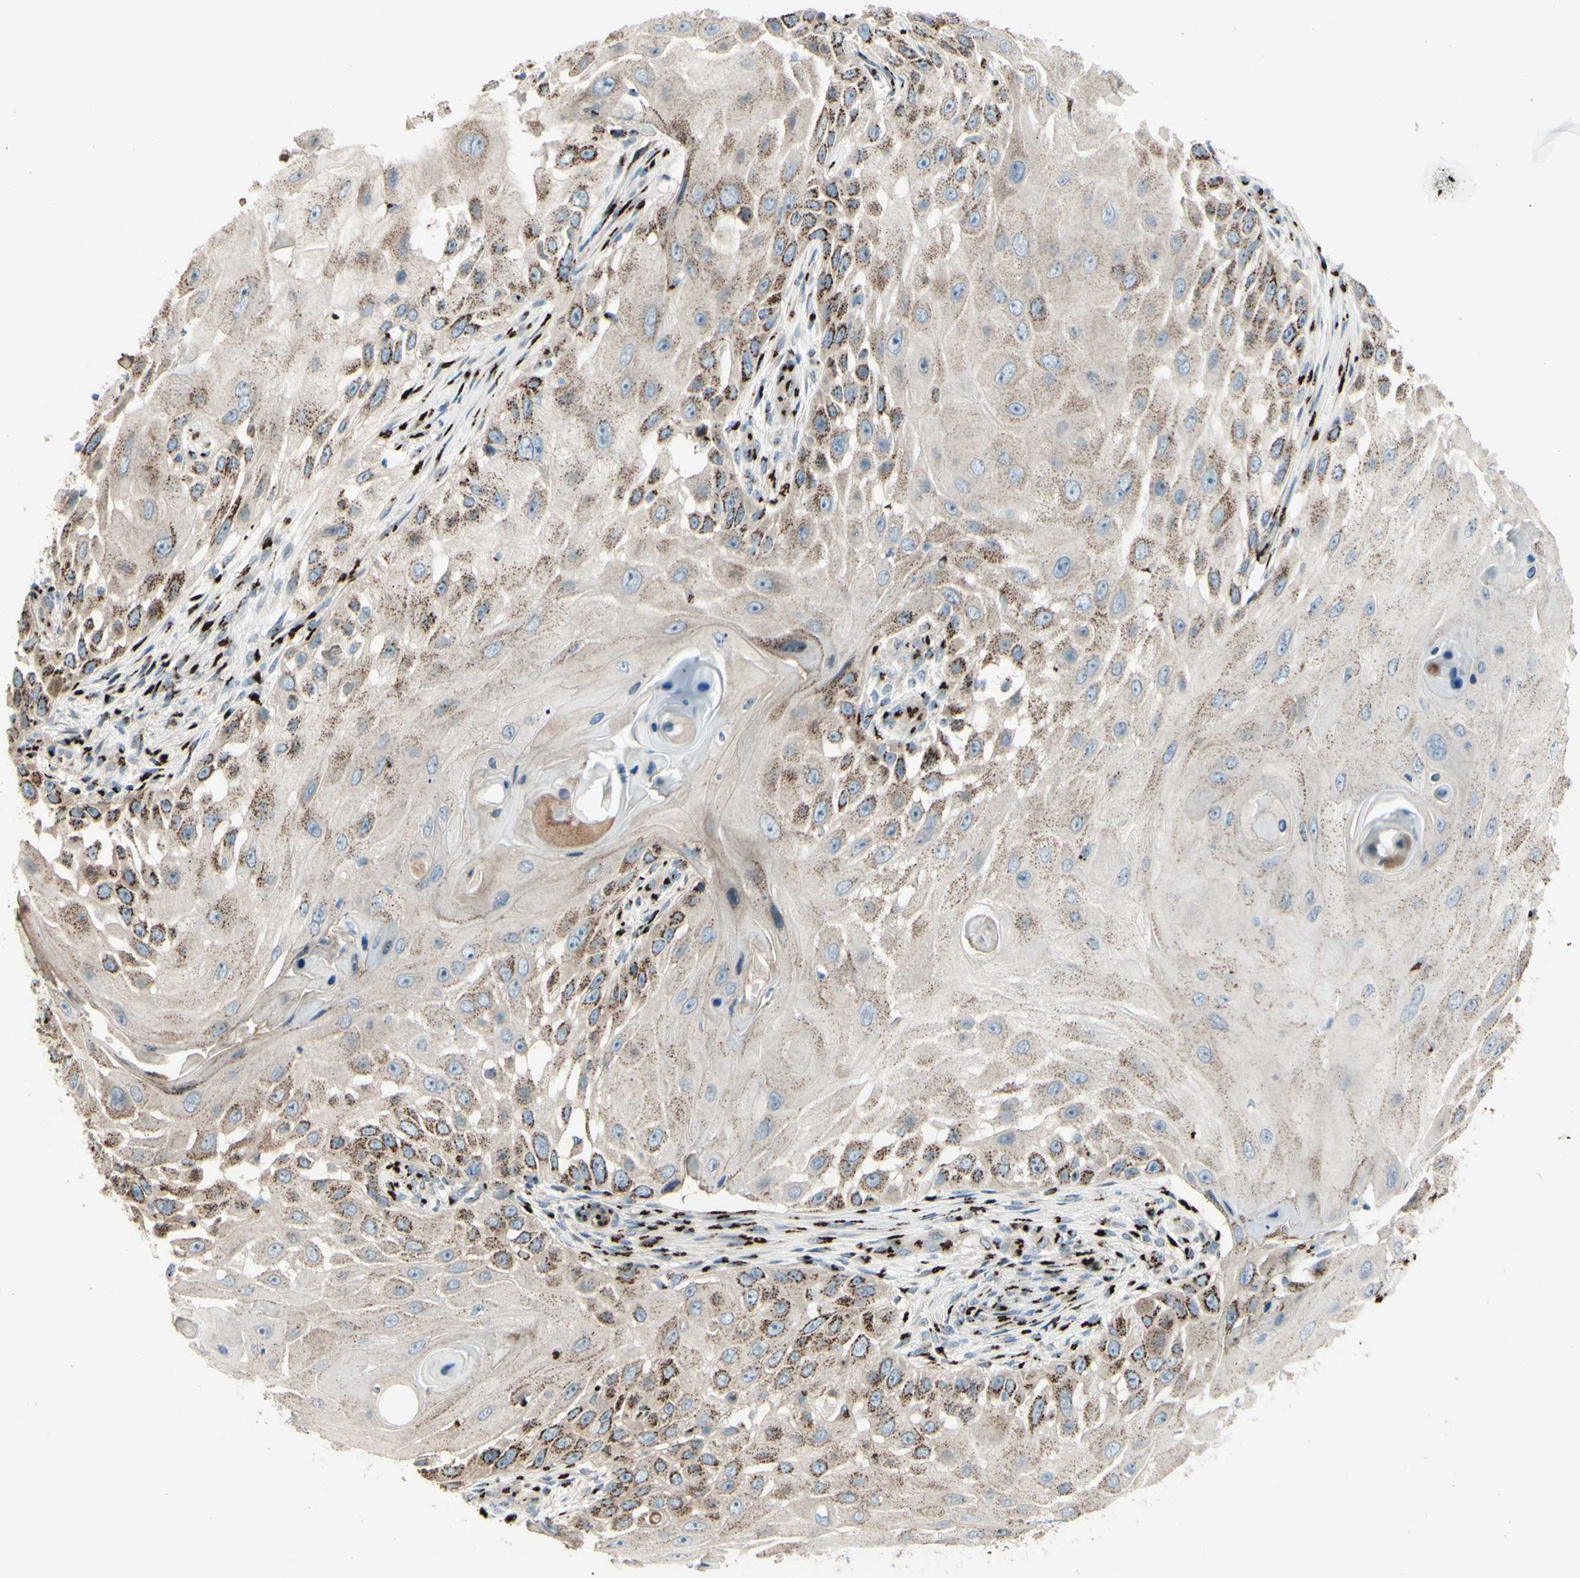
{"staining": {"intensity": "moderate", "quantity": ">75%", "location": "cytoplasmic/membranous"}, "tissue": "skin cancer", "cell_type": "Tumor cells", "image_type": "cancer", "snomed": [{"axis": "morphology", "description": "Squamous cell carcinoma, NOS"}, {"axis": "topography", "description": "Skin"}], "caption": "DAB immunohistochemical staining of human skin squamous cell carcinoma demonstrates moderate cytoplasmic/membranous protein staining in approximately >75% of tumor cells.", "gene": "BPNT2", "patient": {"sex": "female", "age": 44}}